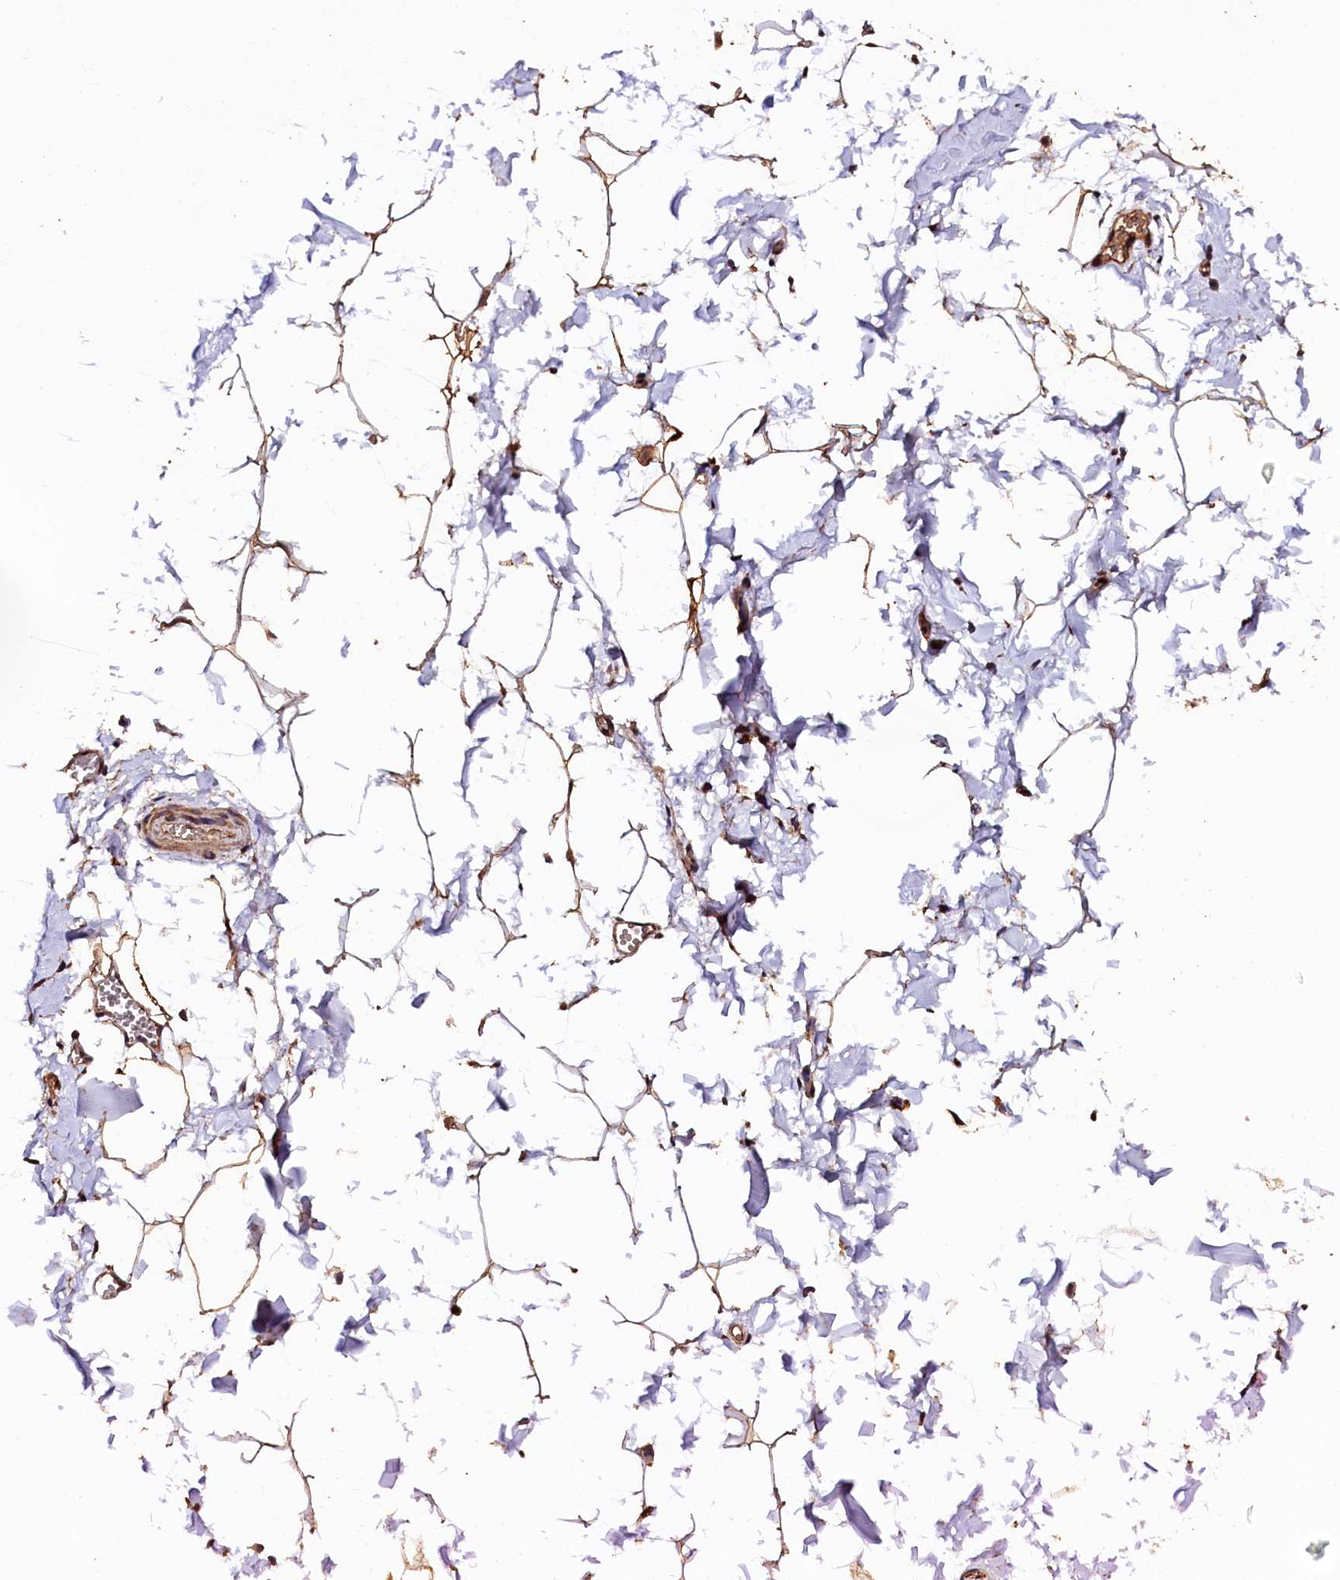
{"staining": {"intensity": "moderate", "quantity": ">75%", "location": "cytoplasmic/membranous"}, "tissue": "adipose tissue", "cell_type": "Adipocytes", "image_type": "normal", "snomed": [{"axis": "morphology", "description": "Normal tissue, NOS"}, {"axis": "topography", "description": "Gallbladder"}, {"axis": "topography", "description": "Peripheral nerve tissue"}], "caption": "A histopathology image of adipose tissue stained for a protein reveals moderate cytoplasmic/membranous brown staining in adipocytes. The staining was performed using DAB (3,3'-diaminobenzidine) to visualize the protein expression in brown, while the nuclei were stained in blue with hematoxylin (Magnification: 20x).", "gene": "KLC2", "patient": {"sex": "male", "age": 38}}